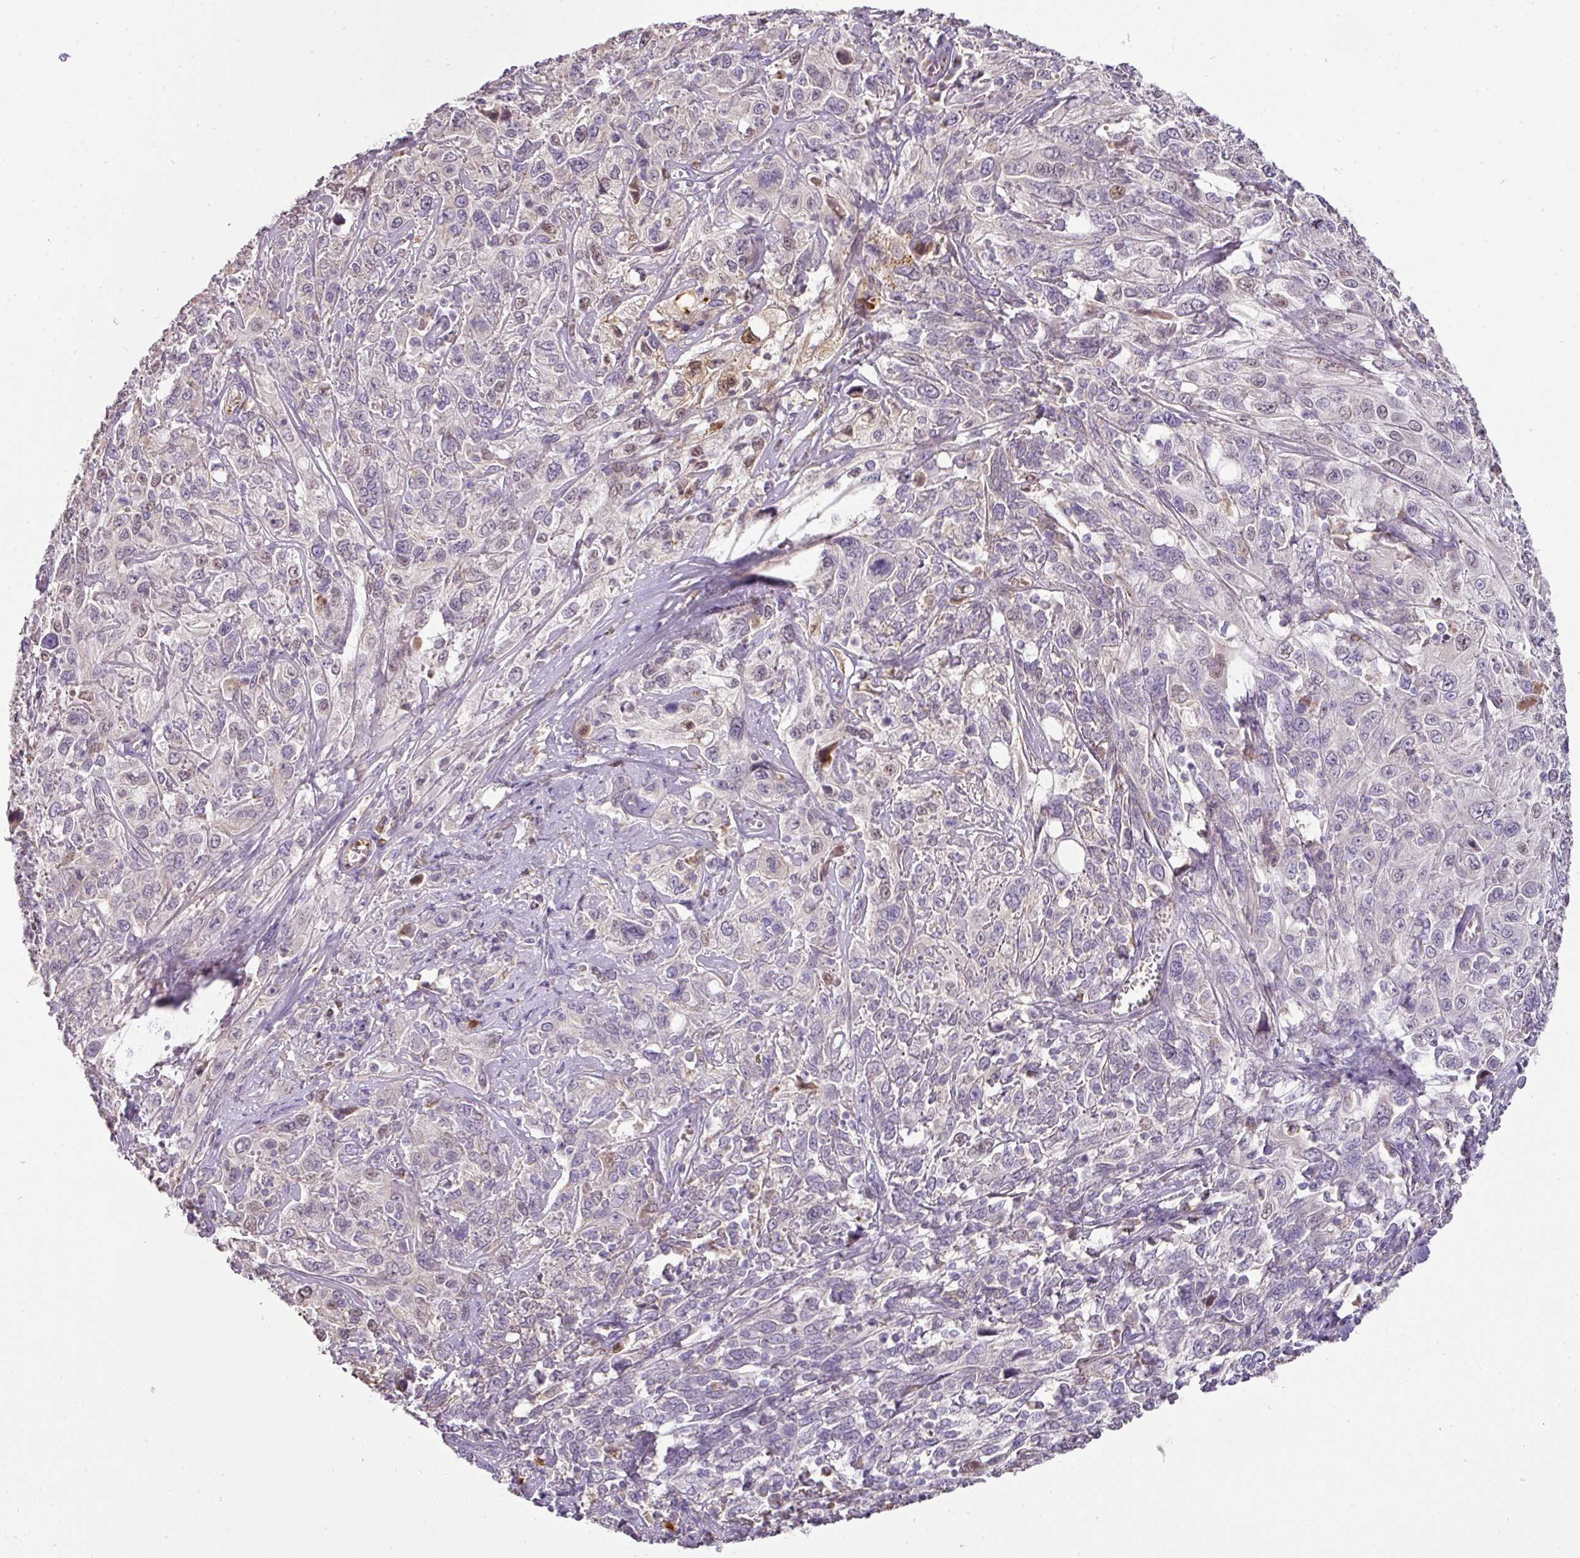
{"staining": {"intensity": "negative", "quantity": "none", "location": "none"}, "tissue": "cervical cancer", "cell_type": "Tumor cells", "image_type": "cancer", "snomed": [{"axis": "morphology", "description": "Squamous cell carcinoma, NOS"}, {"axis": "topography", "description": "Cervix"}], "caption": "IHC histopathology image of neoplastic tissue: human cervical cancer (squamous cell carcinoma) stained with DAB exhibits no significant protein positivity in tumor cells.", "gene": "CCZ1", "patient": {"sex": "female", "age": 46}}